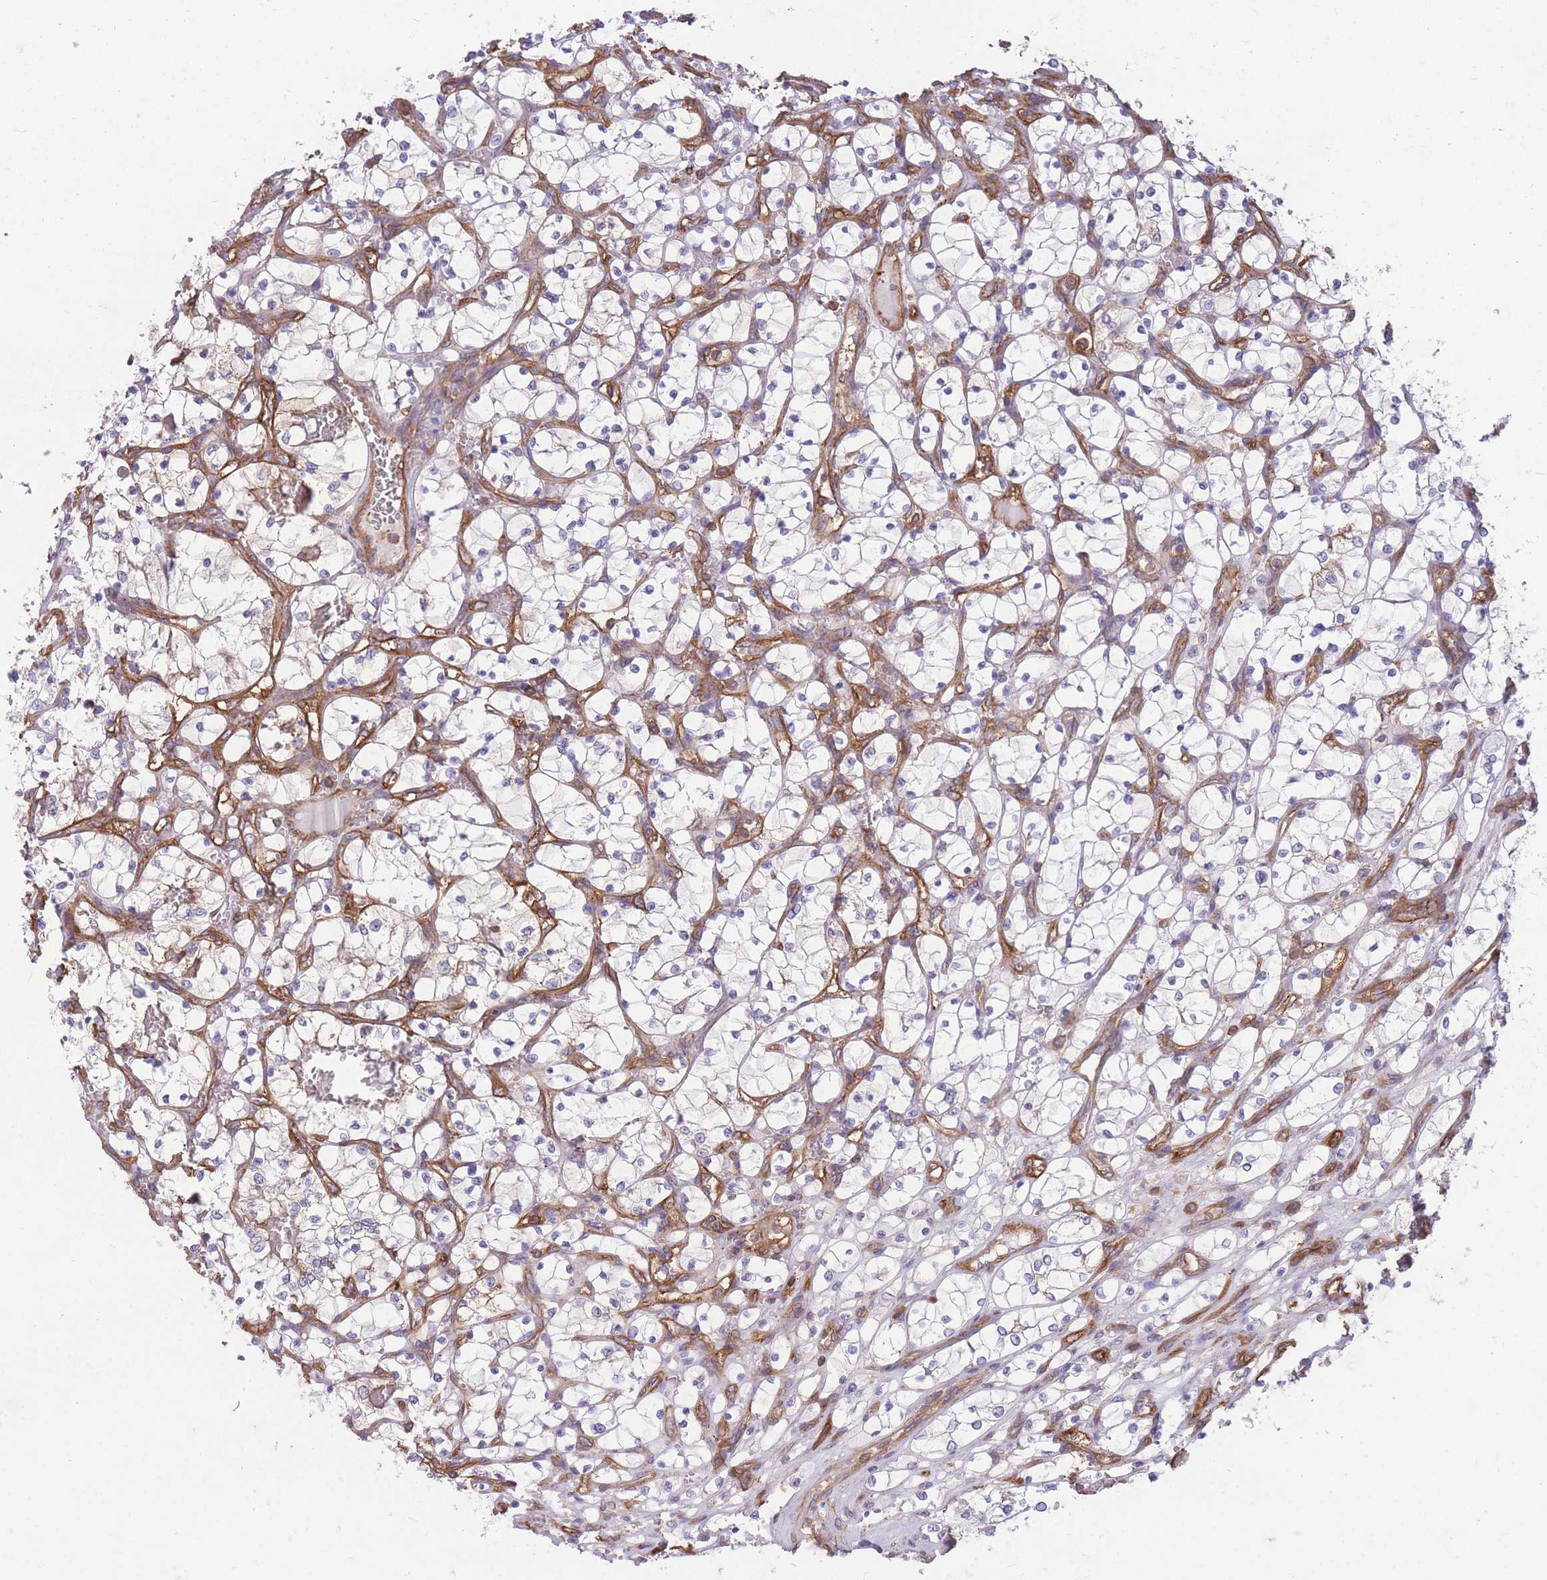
{"staining": {"intensity": "negative", "quantity": "none", "location": "none"}, "tissue": "renal cancer", "cell_type": "Tumor cells", "image_type": "cancer", "snomed": [{"axis": "morphology", "description": "Adenocarcinoma, NOS"}, {"axis": "topography", "description": "Kidney"}], "caption": "Tumor cells show no significant protein expression in renal cancer.", "gene": "GGA1", "patient": {"sex": "female", "age": 69}}